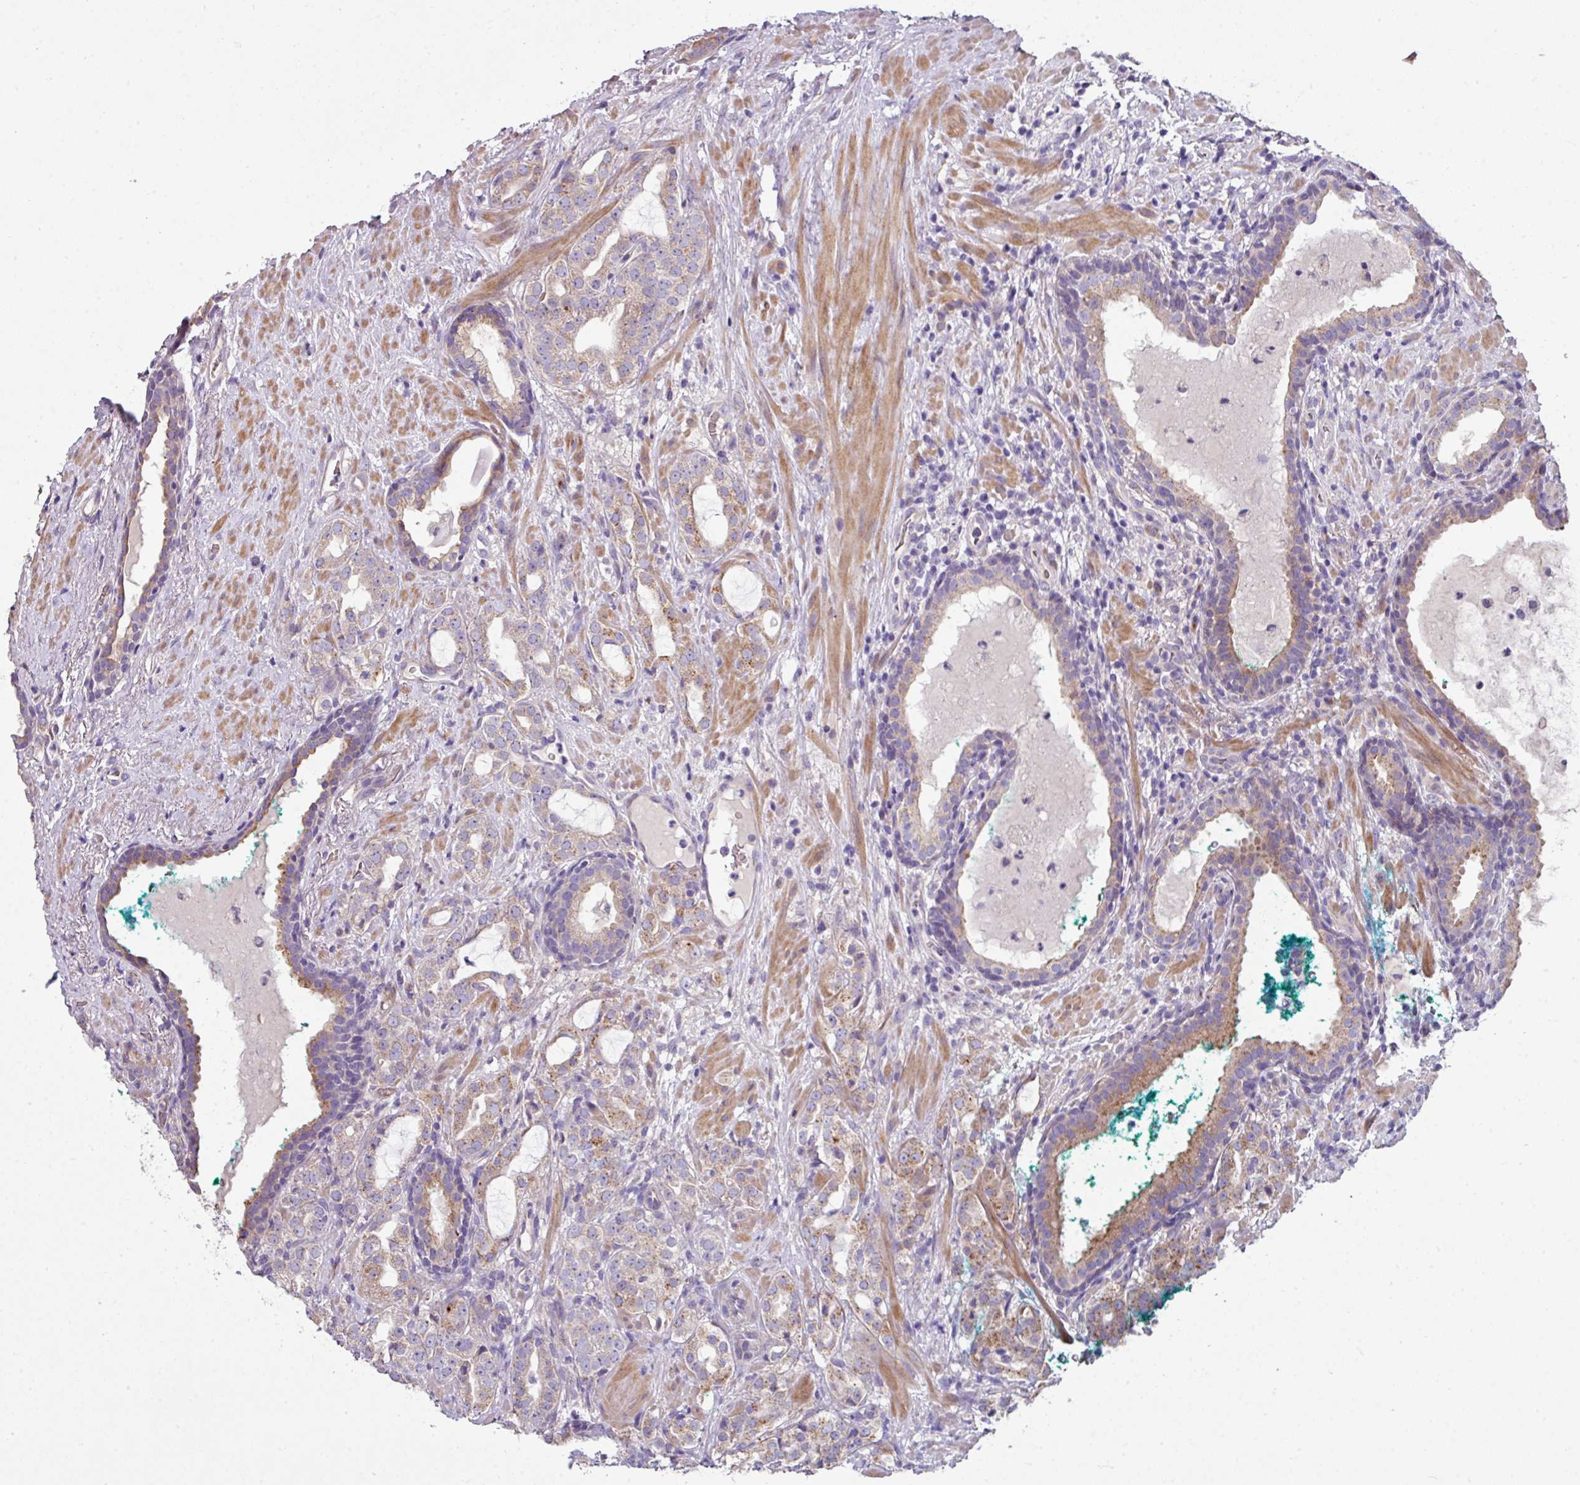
{"staining": {"intensity": "weak", "quantity": "<25%", "location": "cytoplasmic/membranous"}, "tissue": "prostate cancer", "cell_type": "Tumor cells", "image_type": "cancer", "snomed": [{"axis": "morphology", "description": "Adenocarcinoma, High grade"}, {"axis": "topography", "description": "Prostate"}], "caption": "Immunohistochemistry photomicrograph of human prostate high-grade adenocarcinoma stained for a protein (brown), which displays no staining in tumor cells.", "gene": "LRRC9", "patient": {"sex": "male", "age": 64}}